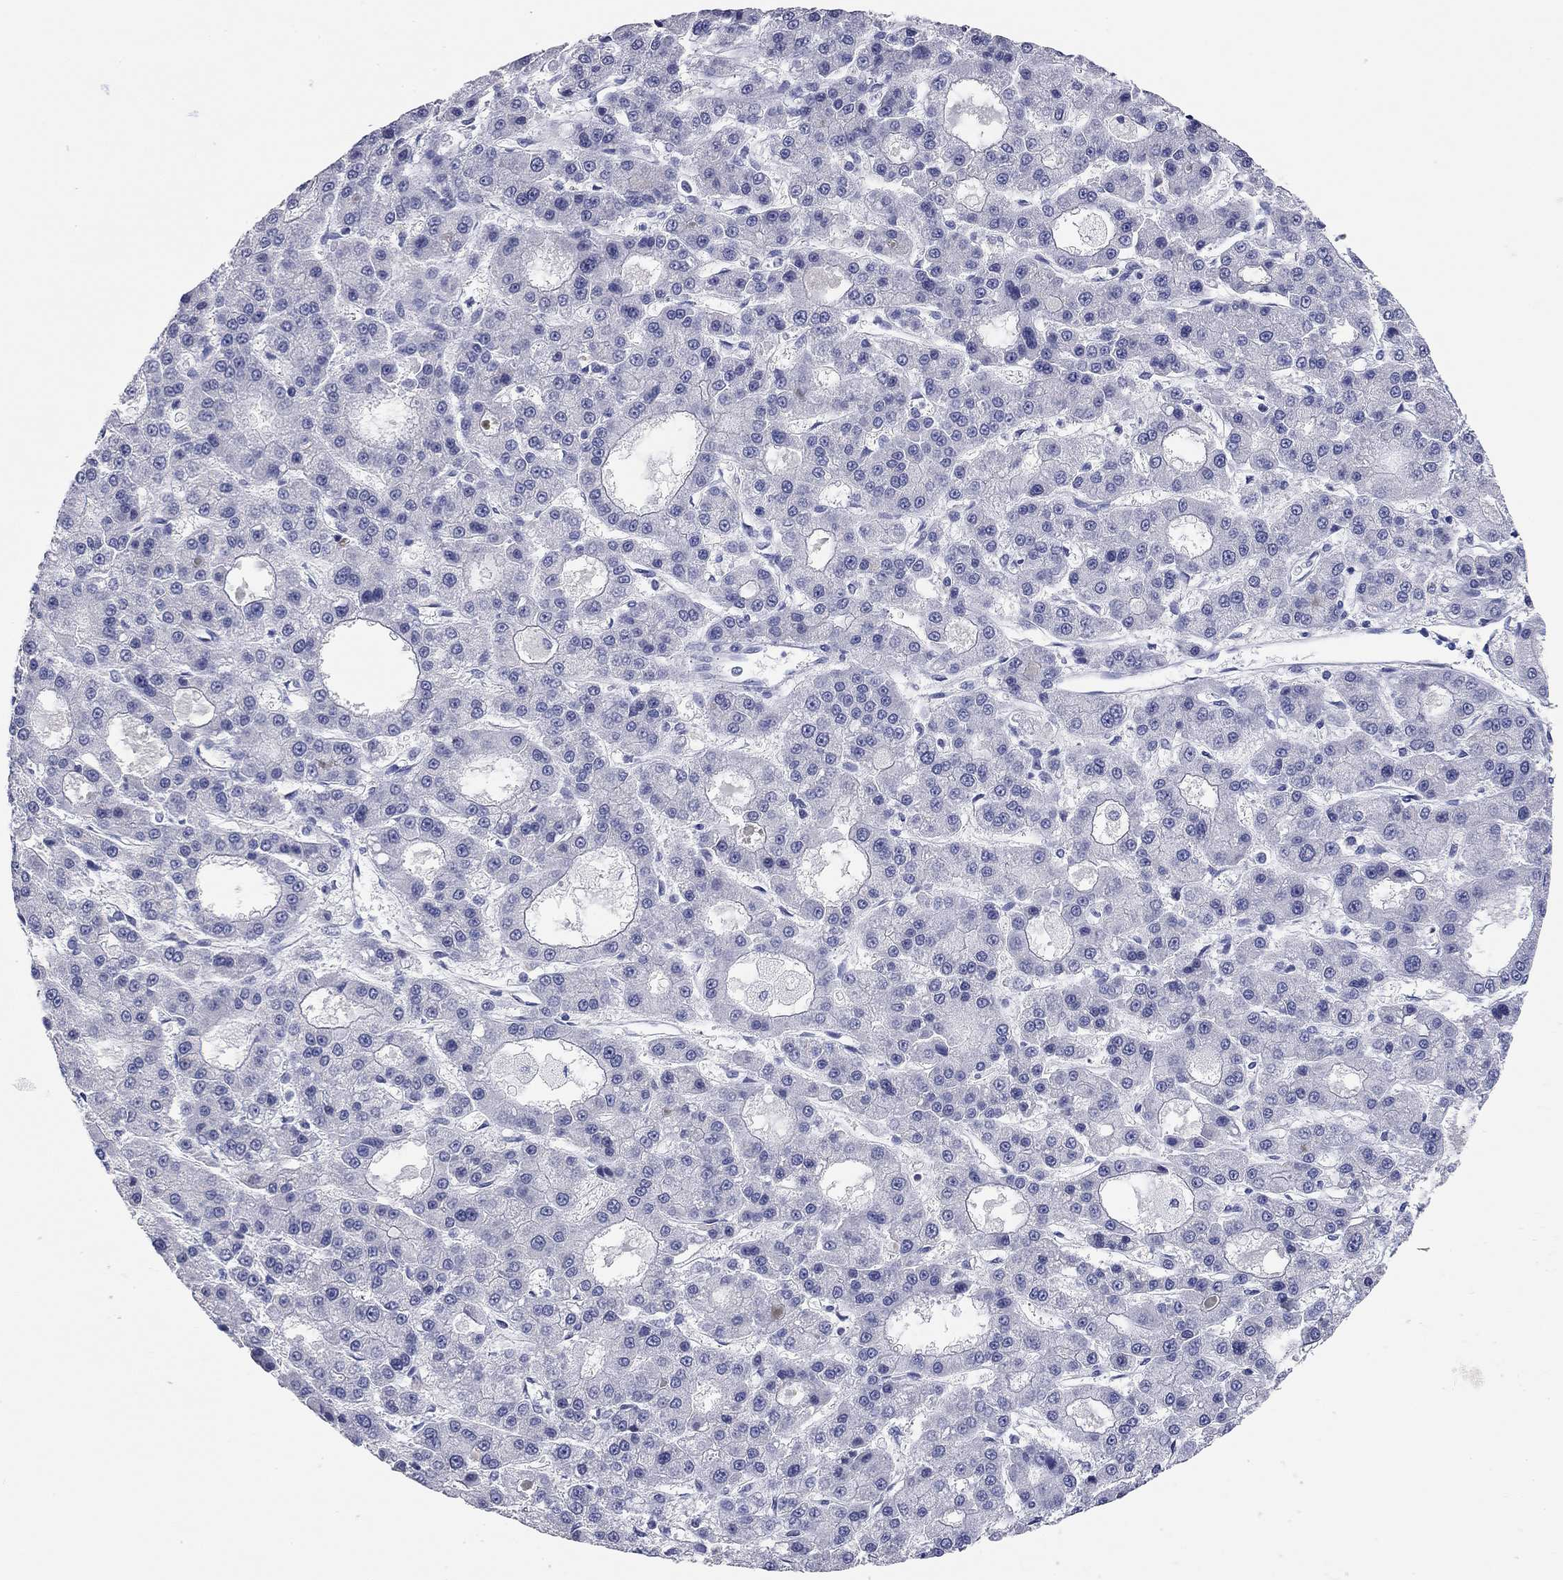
{"staining": {"intensity": "negative", "quantity": "none", "location": "none"}, "tissue": "liver cancer", "cell_type": "Tumor cells", "image_type": "cancer", "snomed": [{"axis": "morphology", "description": "Carcinoma, Hepatocellular, NOS"}, {"axis": "topography", "description": "Liver"}], "caption": "A high-resolution micrograph shows immunohistochemistry (IHC) staining of liver cancer, which demonstrates no significant staining in tumor cells.", "gene": "TMEM221", "patient": {"sex": "male", "age": 70}}